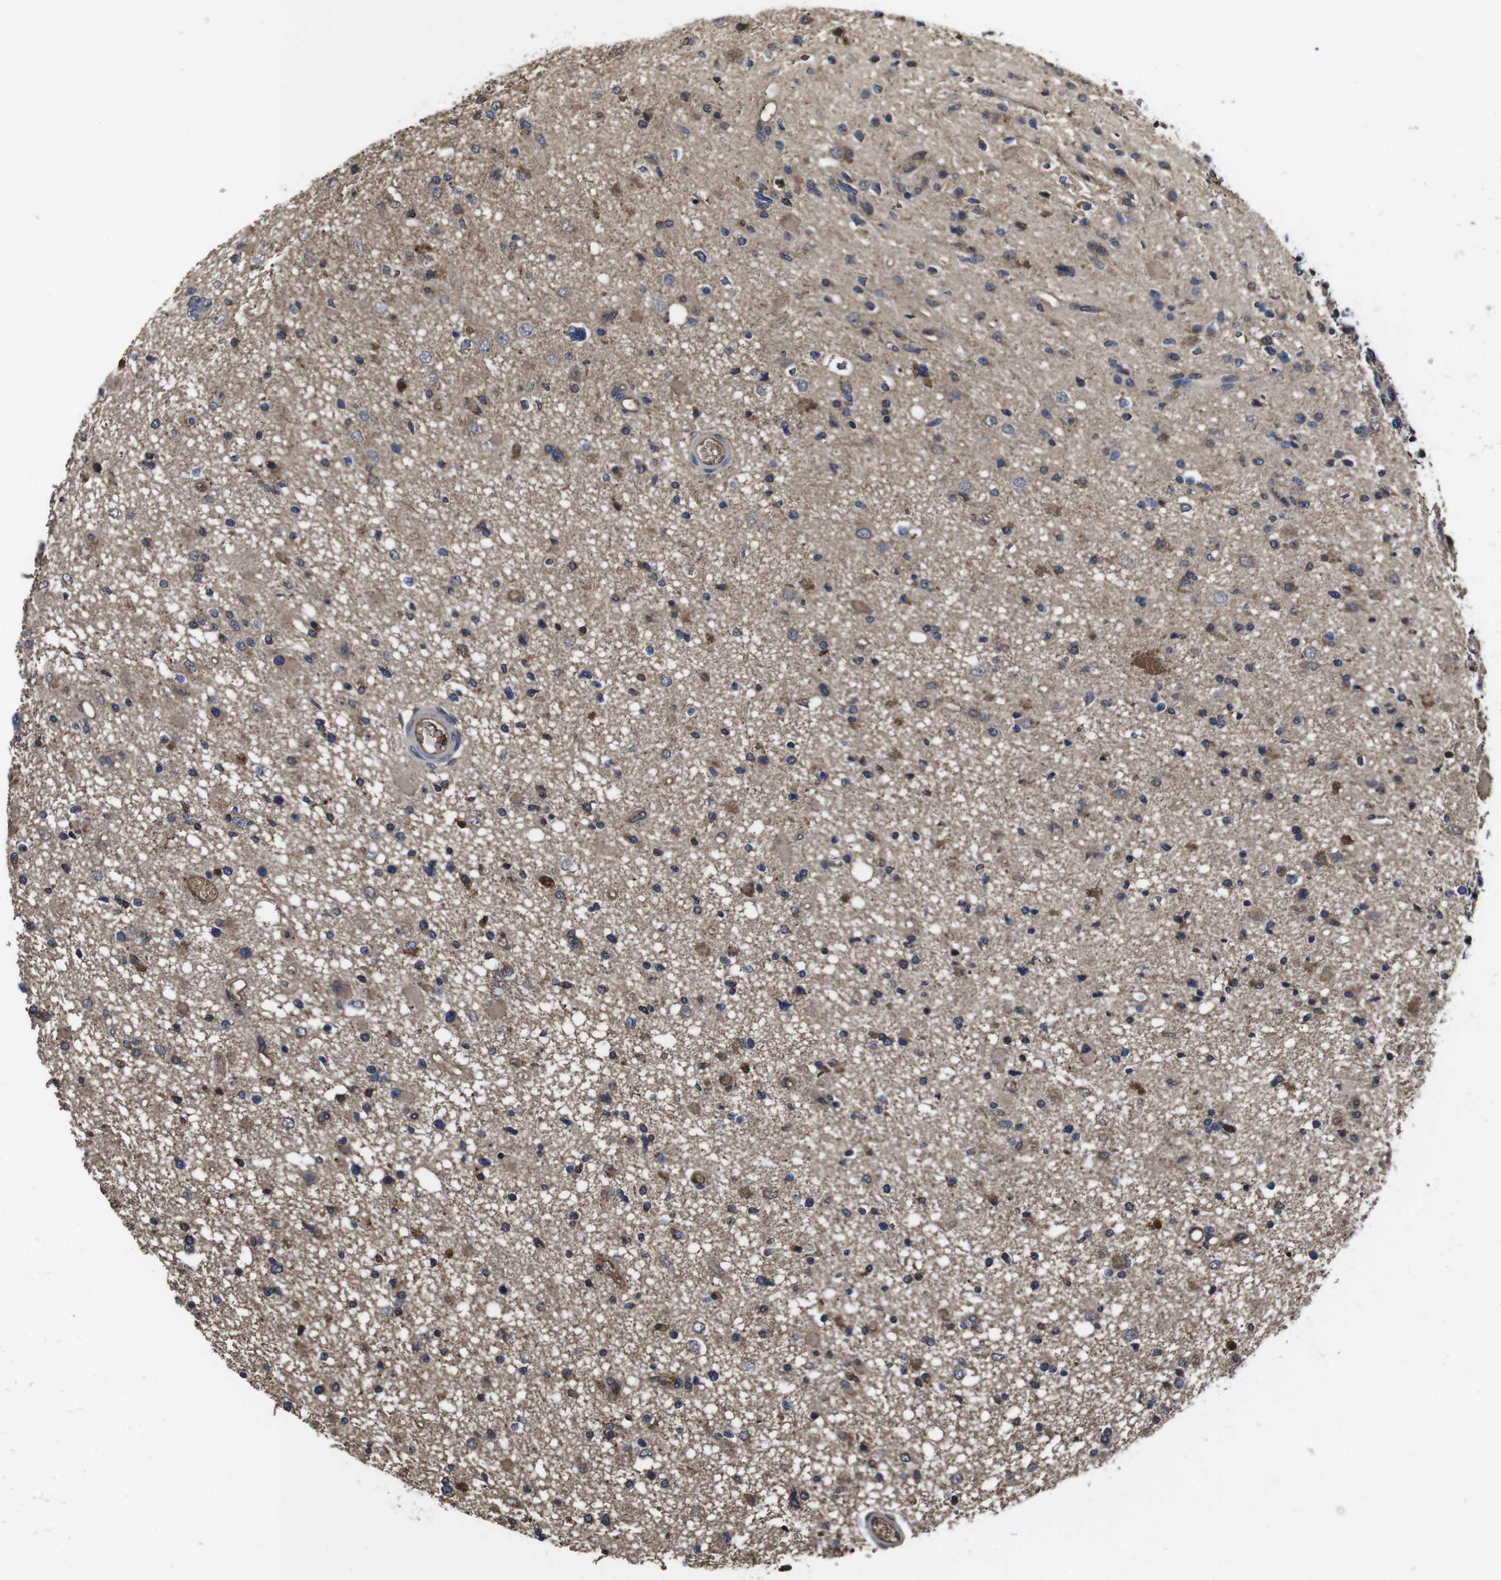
{"staining": {"intensity": "moderate", "quantity": "25%-75%", "location": "cytoplasmic/membranous"}, "tissue": "glioma", "cell_type": "Tumor cells", "image_type": "cancer", "snomed": [{"axis": "morphology", "description": "Glioma, malignant, High grade"}, {"axis": "topography", "description": "Brain"}], "caption": "About 25%-75% of tumor cells in human high-grade glioma (malignant) reveal moderate cytoplasmic/membranous protein expression as visualized by brown immunohistochemical staining.", "gene": "CXCL11", "patient": {"sex": "male", "age": 33}}